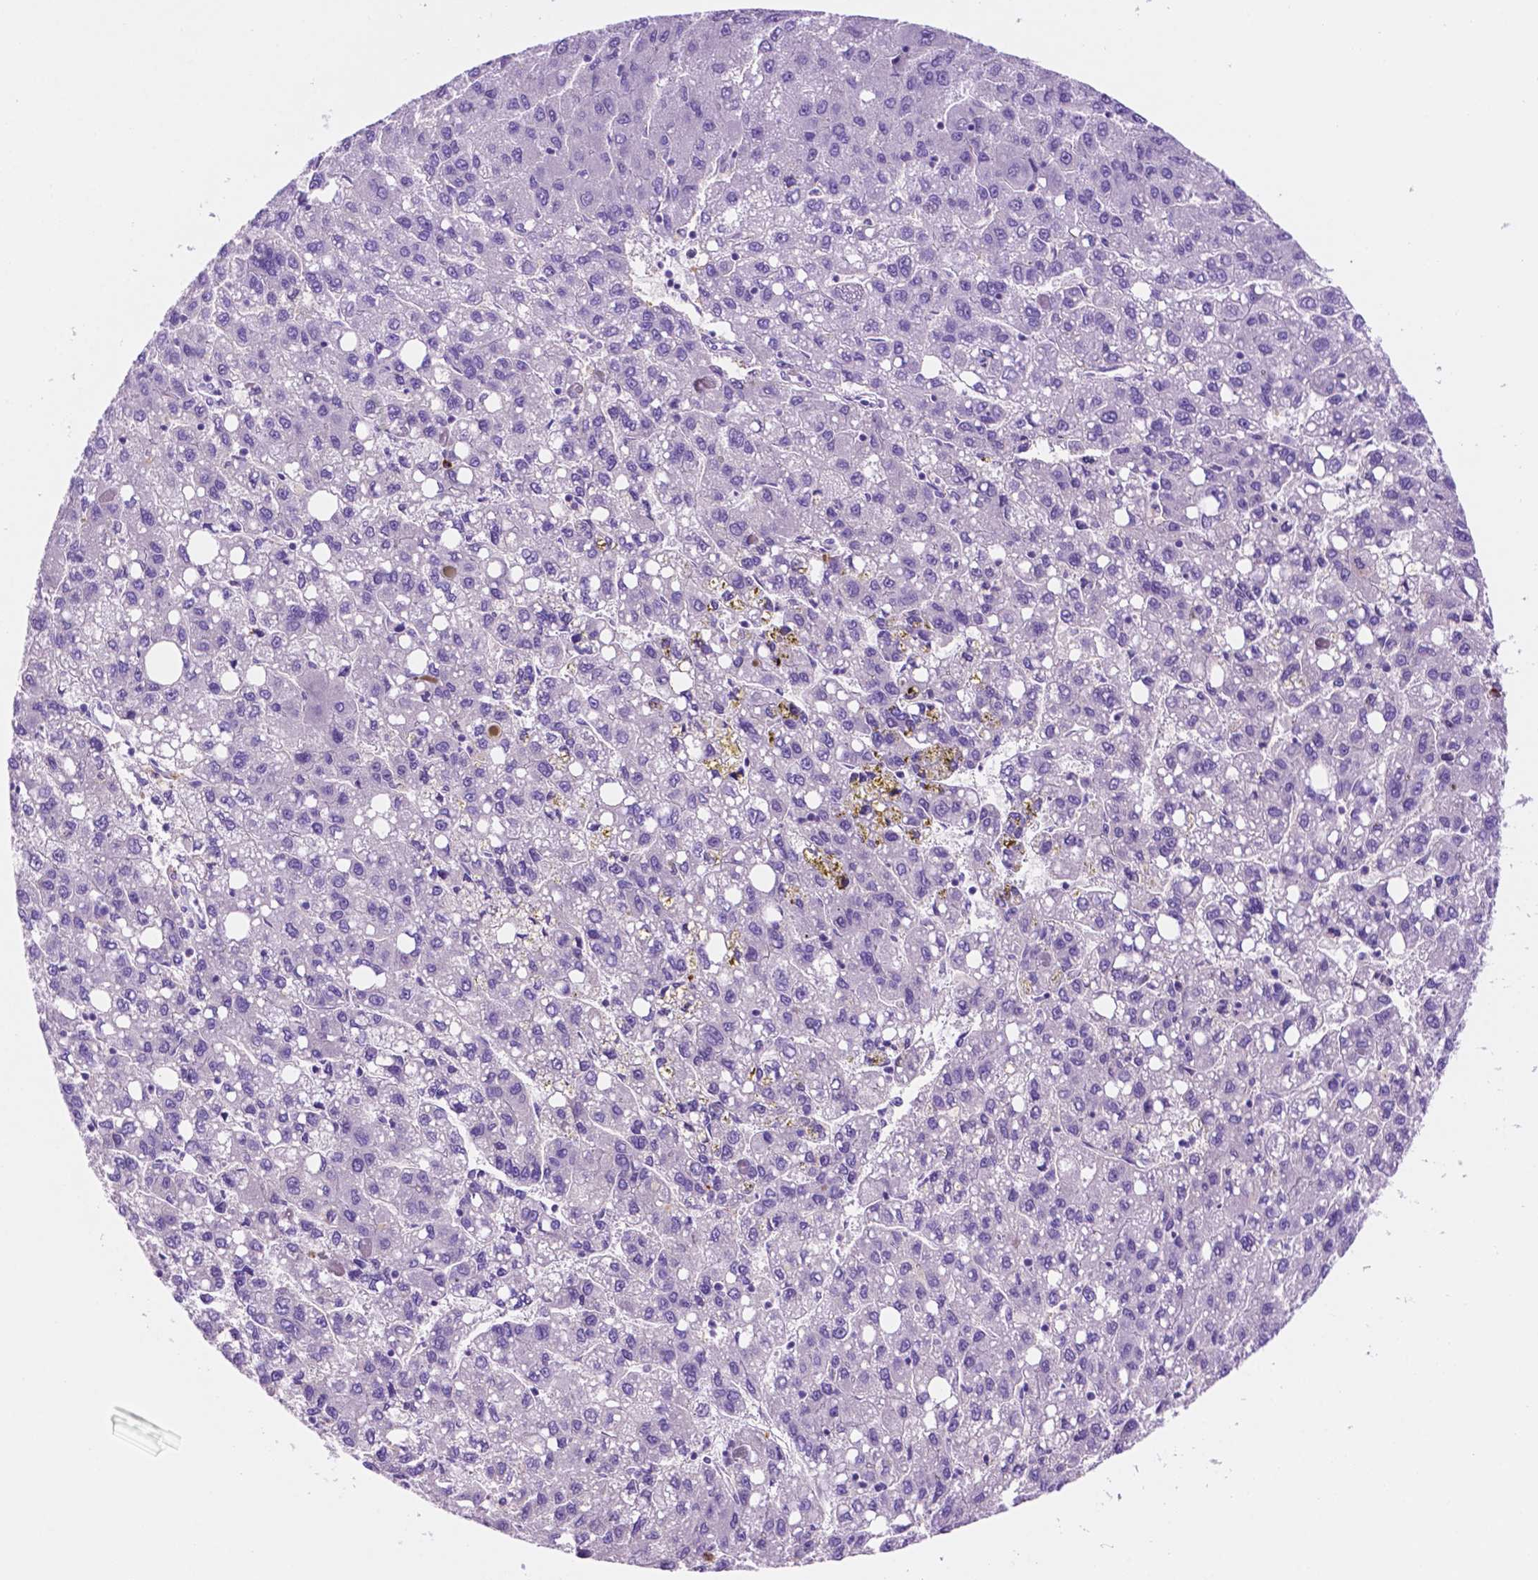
{"staining": {"intensity": "negative", "quantity": "none", "location": "none"}, "tissue": "liver cancer", "cell_type": "Tumor cells", "image_type": "cancer", "snomed": [{"axis": "morphology", "description": "Carcinoma, Hepatocellular, NOS"}, {"axis": "topography", "description": "Liver"}], "caption": "The image demonstrates no staining of tumor cells in liver cancer.", "gene": "FOXB2", "patient": {"sex": "female", "age": 82}}